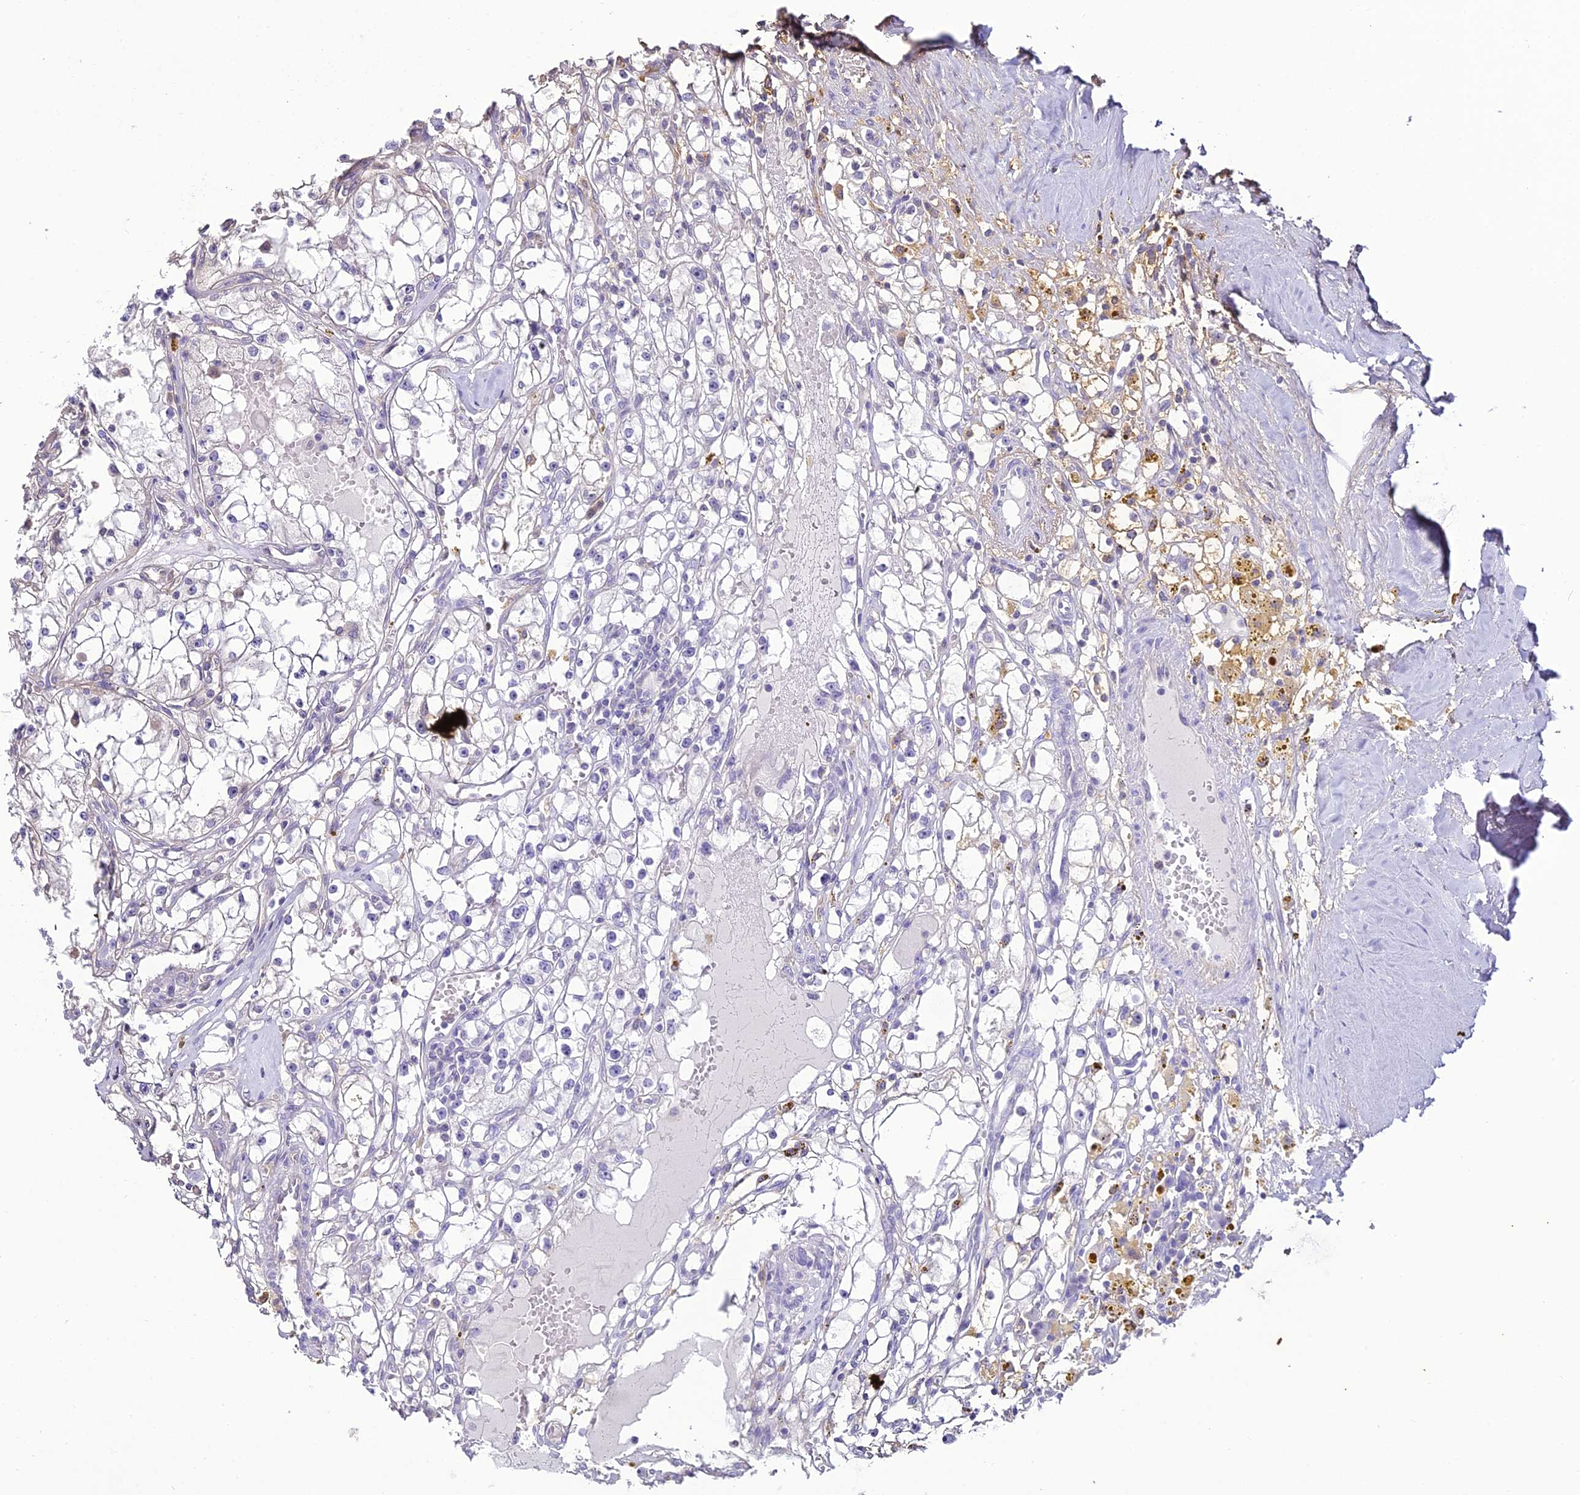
{"staining": {"intensity": "moderate", "quantity": "<25%", "location": "cytoplasmic/membranous"}, "tissue": "renal cancer", "cell_type": "Tumor cells", "image_type": "cancer", "snomed": [{"axis": "morphology", "description": "Adenocarcinoma, NOS"}, {"axis": "topography", "description": "Kidney"}], "caption": "A high-resolution histopathology image shows immunohistochemistry (IHC) staining of renal cancer (adenocarcinoma), which exhibits moderate cytoplasmic/membranous expression in about <25% of tumor cells.", "gene": "BCDIN3D", "patient": {"sex": "male", "age": 56}}